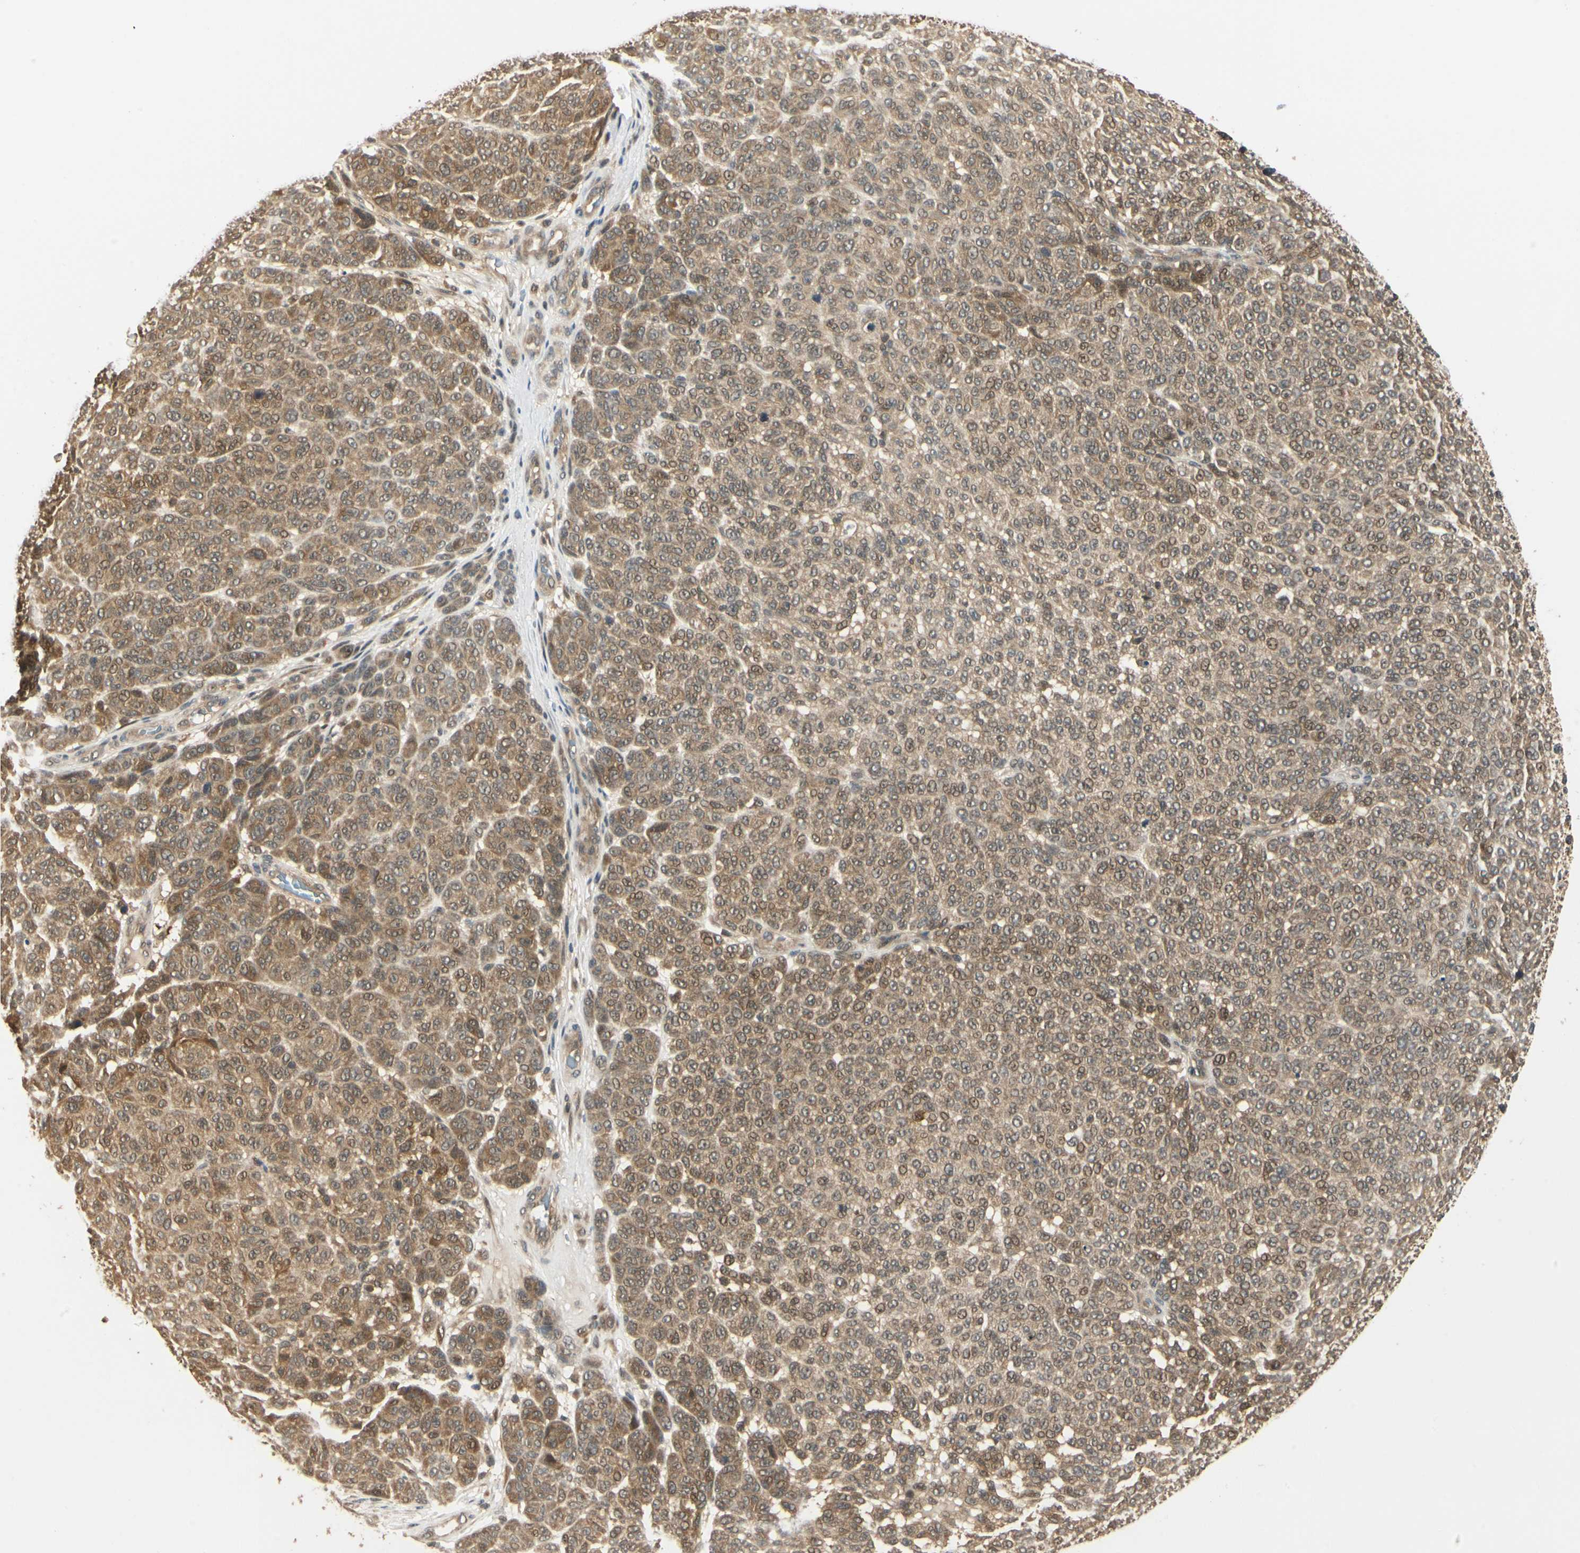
{"staining": {"intensity": "moderate", "quantity": ">75%", "location": "cytoplasmic/membranous,nuclear"}, "tissue": "melanoma", "cell_type": "Tumor cells", "image_type": "cancer", "snomed": [{"axis": "morphology", "description": "Malignant melanoma, NOS"}, {"axis": "topography", "description": "Skin"}], "caption": "Protein expression analysis of human melanoma reveals moderate cytoplasmic/membranous and nuclear positivity in approximately >75% of tumor cells.", "gene": "UBE2Z", "patient": {"sex": "male", "age": 59}}